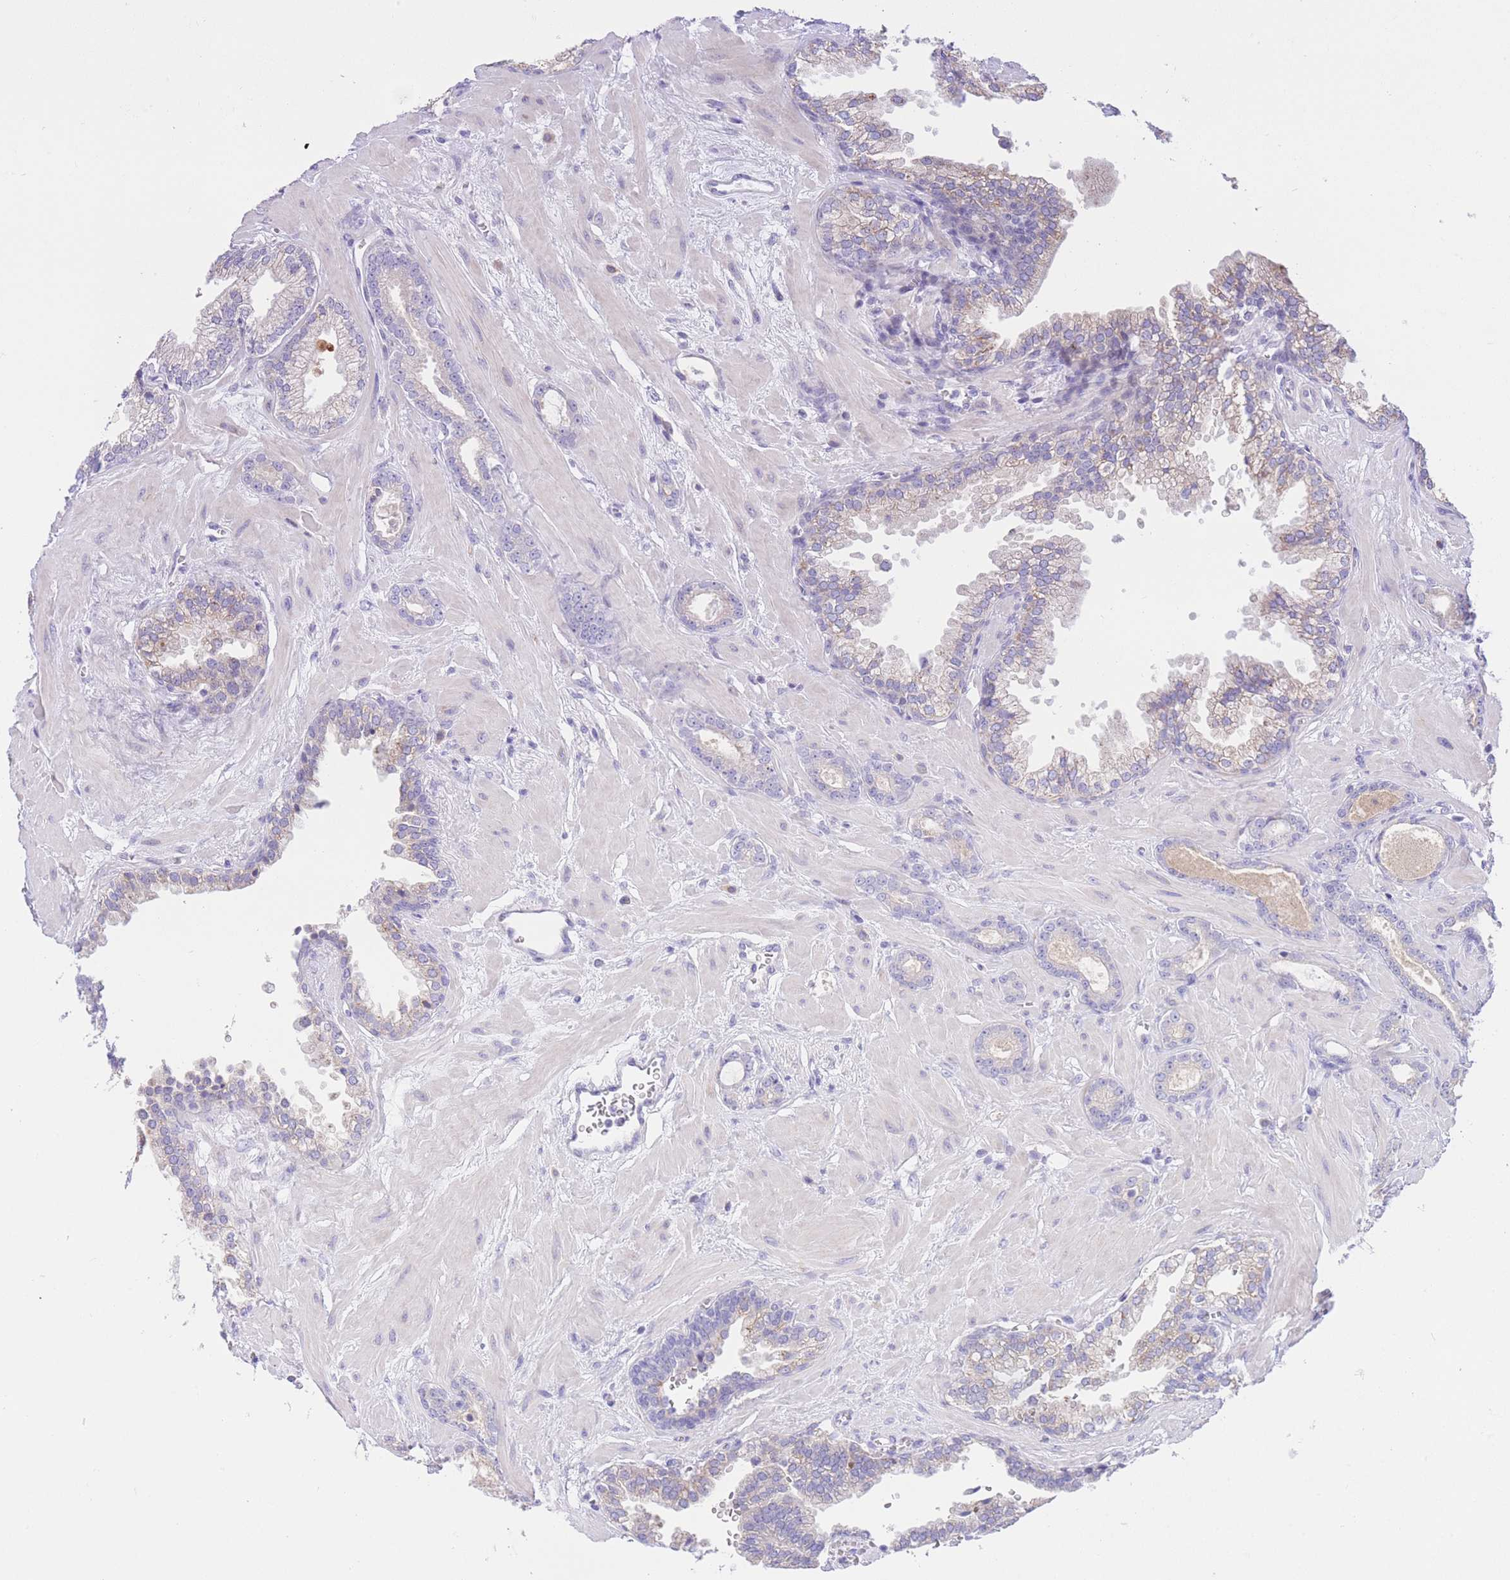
{"staining": {"intensity": "negative", "quantity": "none", "location": "none"}, "tissue": "prostate cancer", "cell_type": "Tumor cells", "image_type": "cancer", "snomed": [{"axis": "morphology", "description": "Adenocarcinoma, Low grade"}, {"axis": "topography", "description": "Prostate"}], "caption": "Human prostate cancer stained for a protein using IHC displays no expression in tumor cells.", "gene": "RPL39L", "patient": {"sex": "male", "age": 60}}